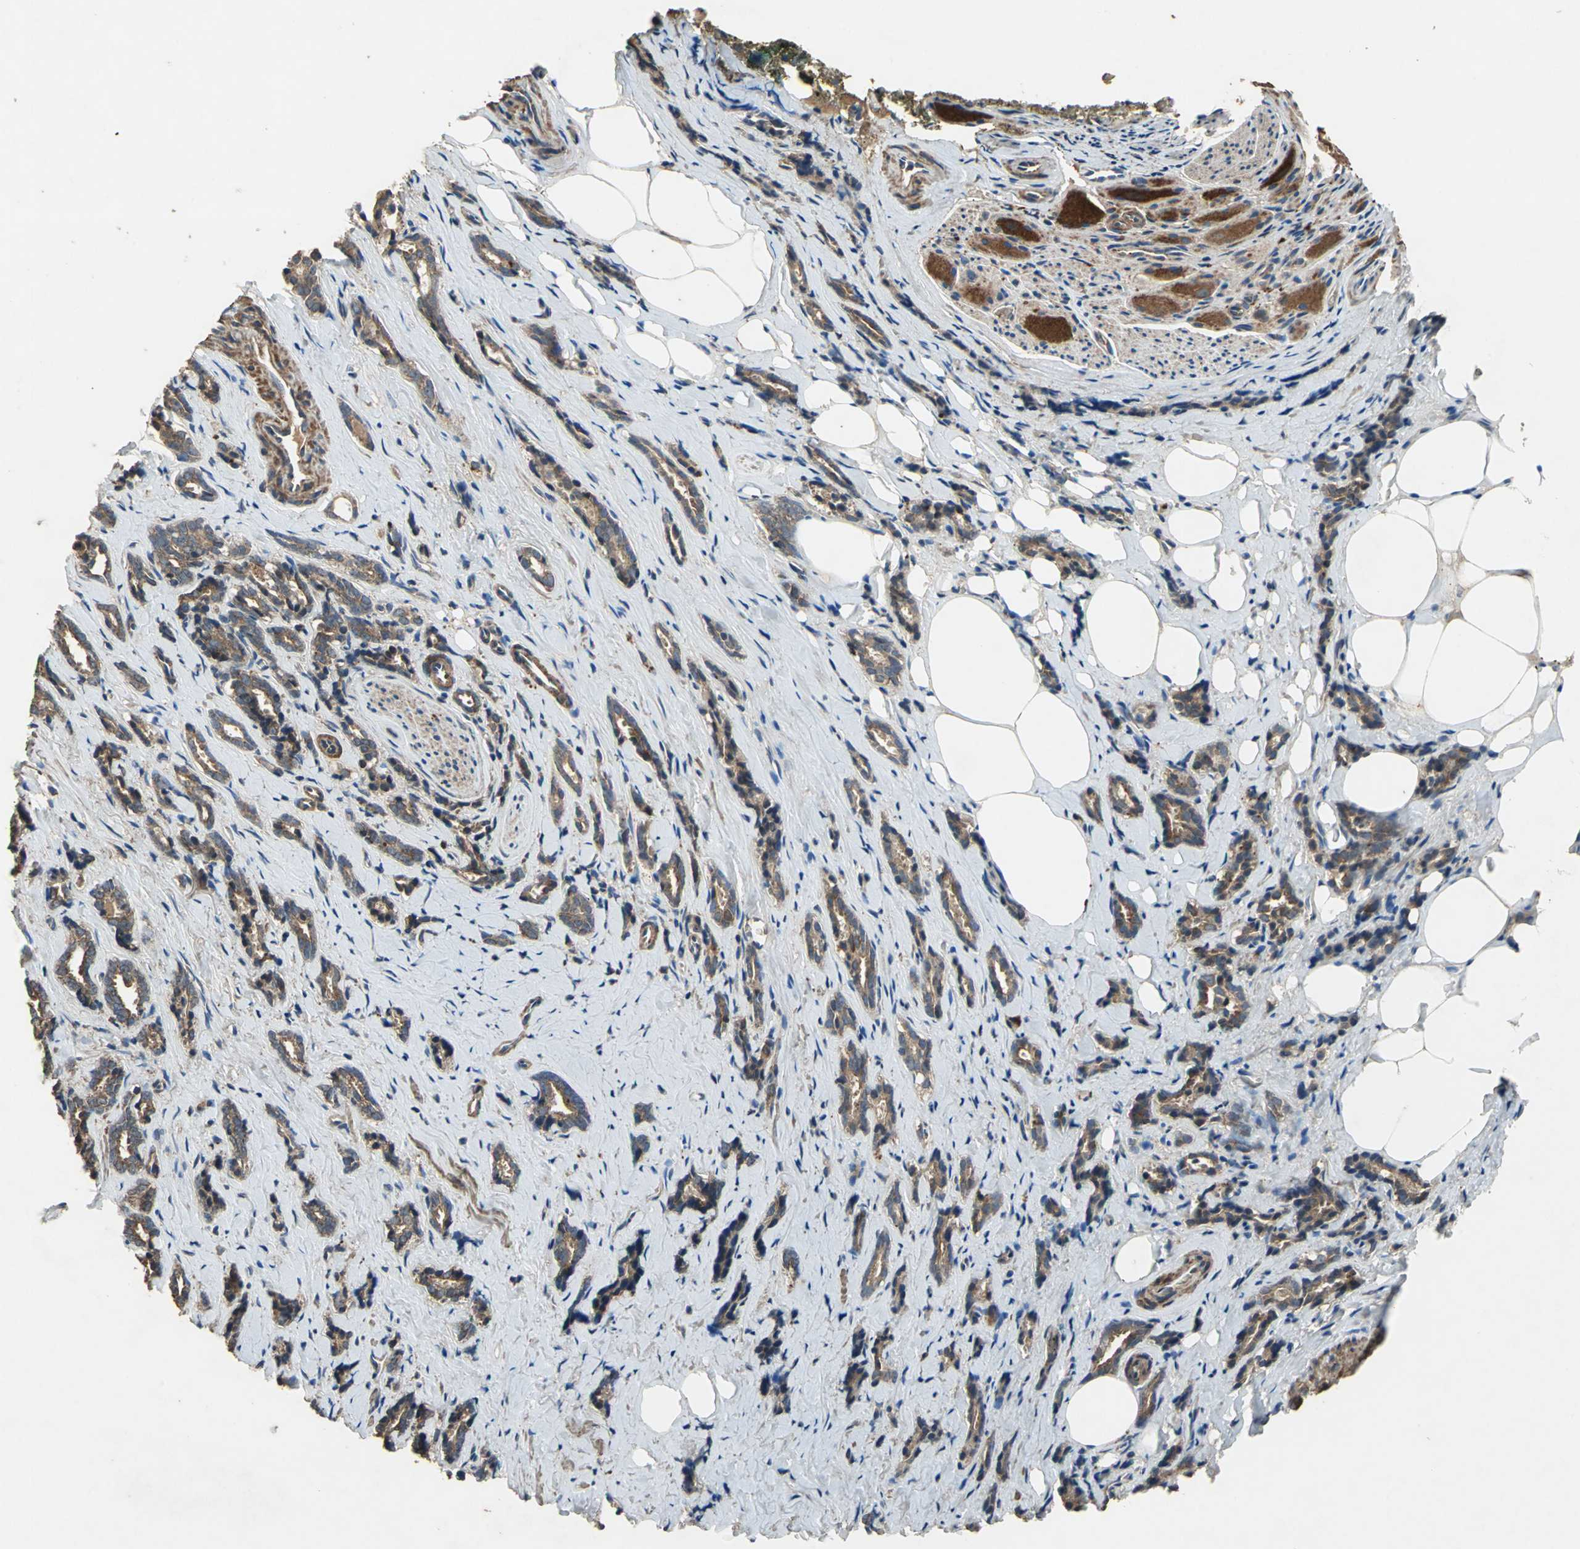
{"staining": {"intensity": "moderate", "quantity": ">75%", "location": "cytoplasmic/membranous"}, "tissue": "prostate cancer", "cell_type": "Tumor cells", "image_type": "cancer", "snomed": [{"axis": "morphology", "description": "Adenocarcinoma, High grade"}, {"axis": "topography", "description": "Prostate"}], "caption": "Approximately >75% of tumor cells in high-grade adenocarcinoma (prostate) show moderate cytoplasmic/membranous protein positivity as visualized by brown immunohistochemical staining.", "gene": "POLRMT", "patient": {"sex": "male", "age": 67}}